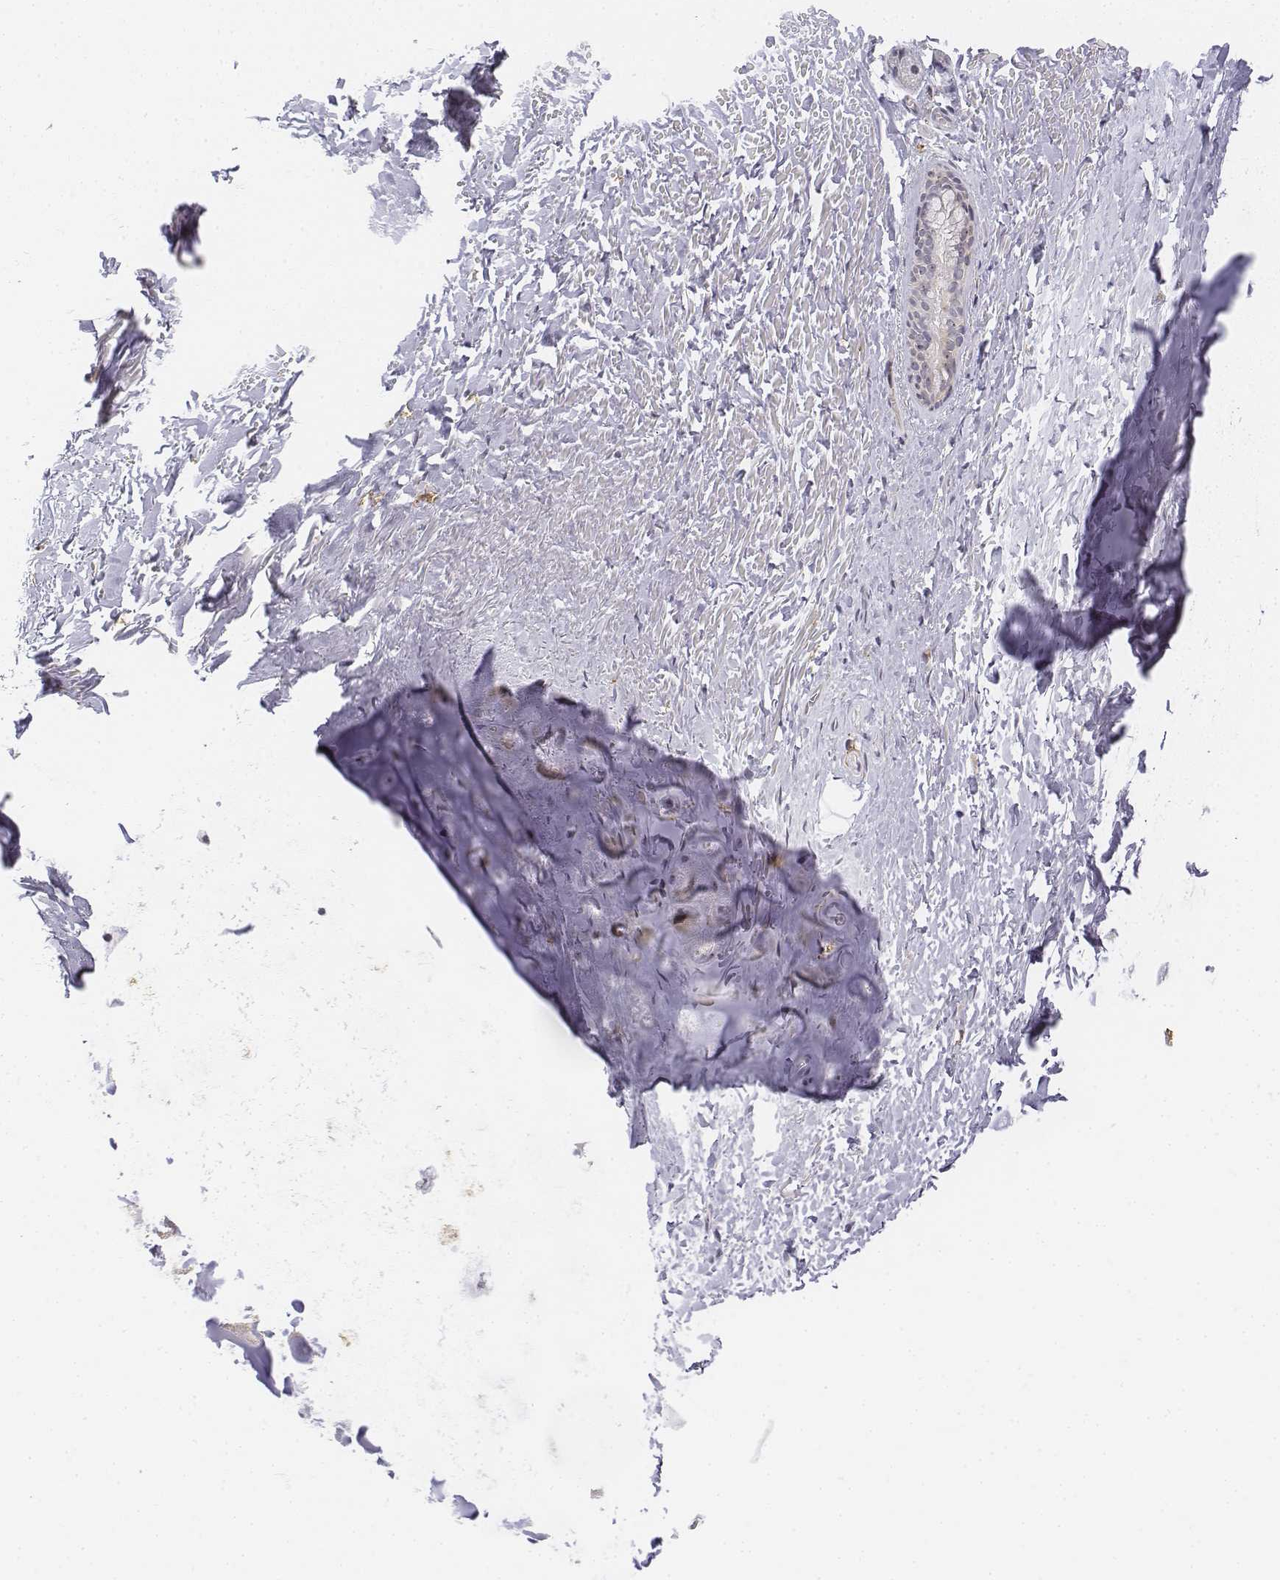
{"staining": {"intensity": "negative", "quantity": "none", "location": "none"}, "tissue": "soft tissue", "cell_type": "Chondrocytes", "image_type": "normal", "snomed": [{"axis": "morphology", "description": "Normal tissue, NOS"}, {"axis": "topography", "description": "Cartilage tissue"}, {"axis": "topography", "description": "Bronchus"}], "caption": "Immunohistochemistry histopathology image of normal soft tissue stained for a protein (brown), which exhibits no expression in chondrocytes. (Brightfield microscopy of DAB (3,3'-diaminobenzidine) immunohistochemistry (IHC) at high magnification).", "gene": "CD14", "patient": {"sex": "female", "age": 79}}